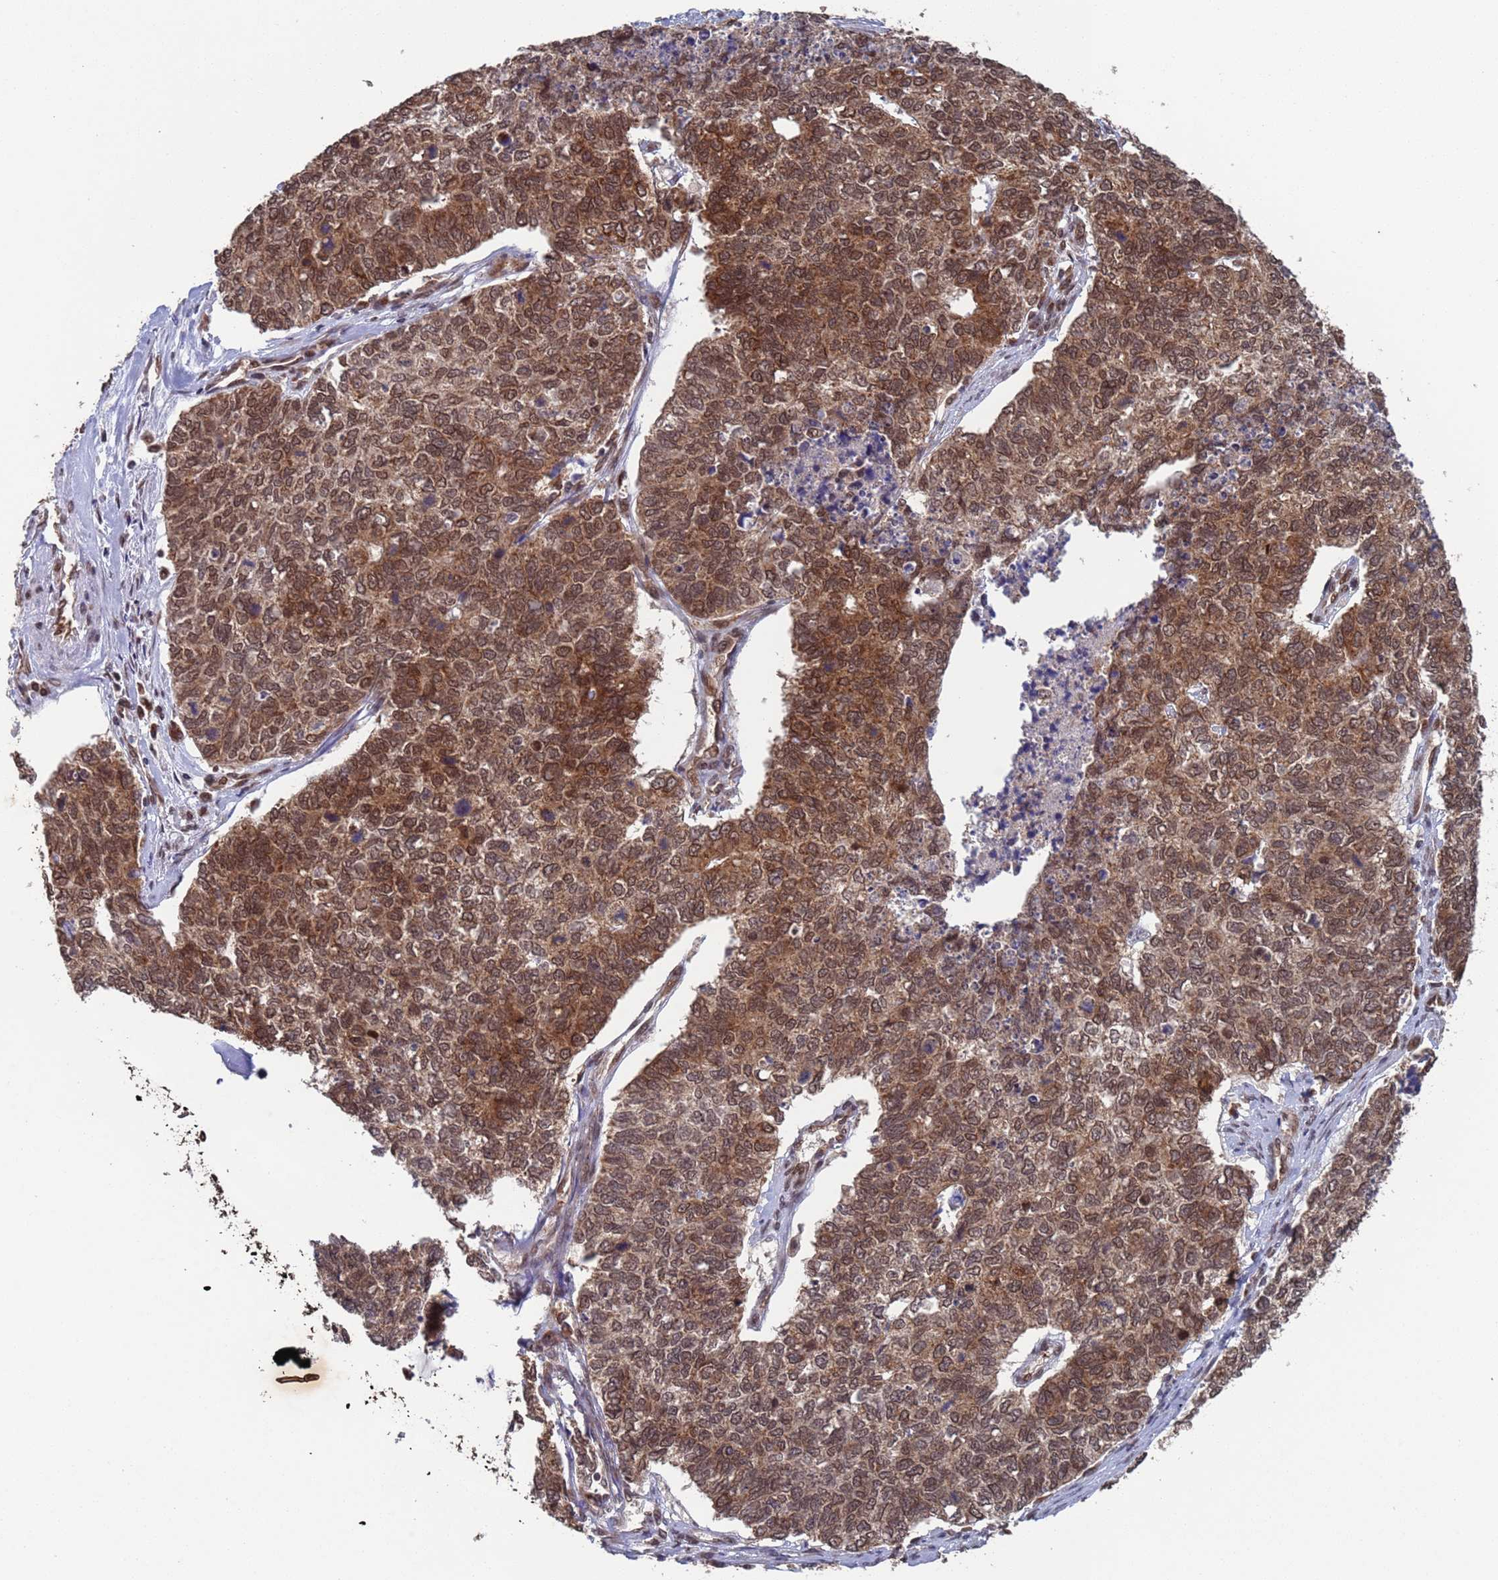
{"staining": {"intensity": "moderate", "quantity": ">75%", "location": "cytoplasmic/membranous,nuclear"}, "tissue": "cervical cancer", "cell_type": "Tumor cells", "image_type": "cancer", "snomed": [{"axis": "morphology", "description": "Squamous cell carcinoma, NOS"}, {"axis": "topography", "description": "Cervix"}], "caption": "Immunohistochemical staining of cervical squamous cell carcinoma shows moderate cytoplasmic/membranous and nuclear protein staining in approximately >75% of tumor cells. The protein is stained brown, and the nuclei are stained in blue (DAB IHC with brightfield microscopy, high magnification).", "gene": "FUBP3", "patient": {"sex": "female", "age": 63}}